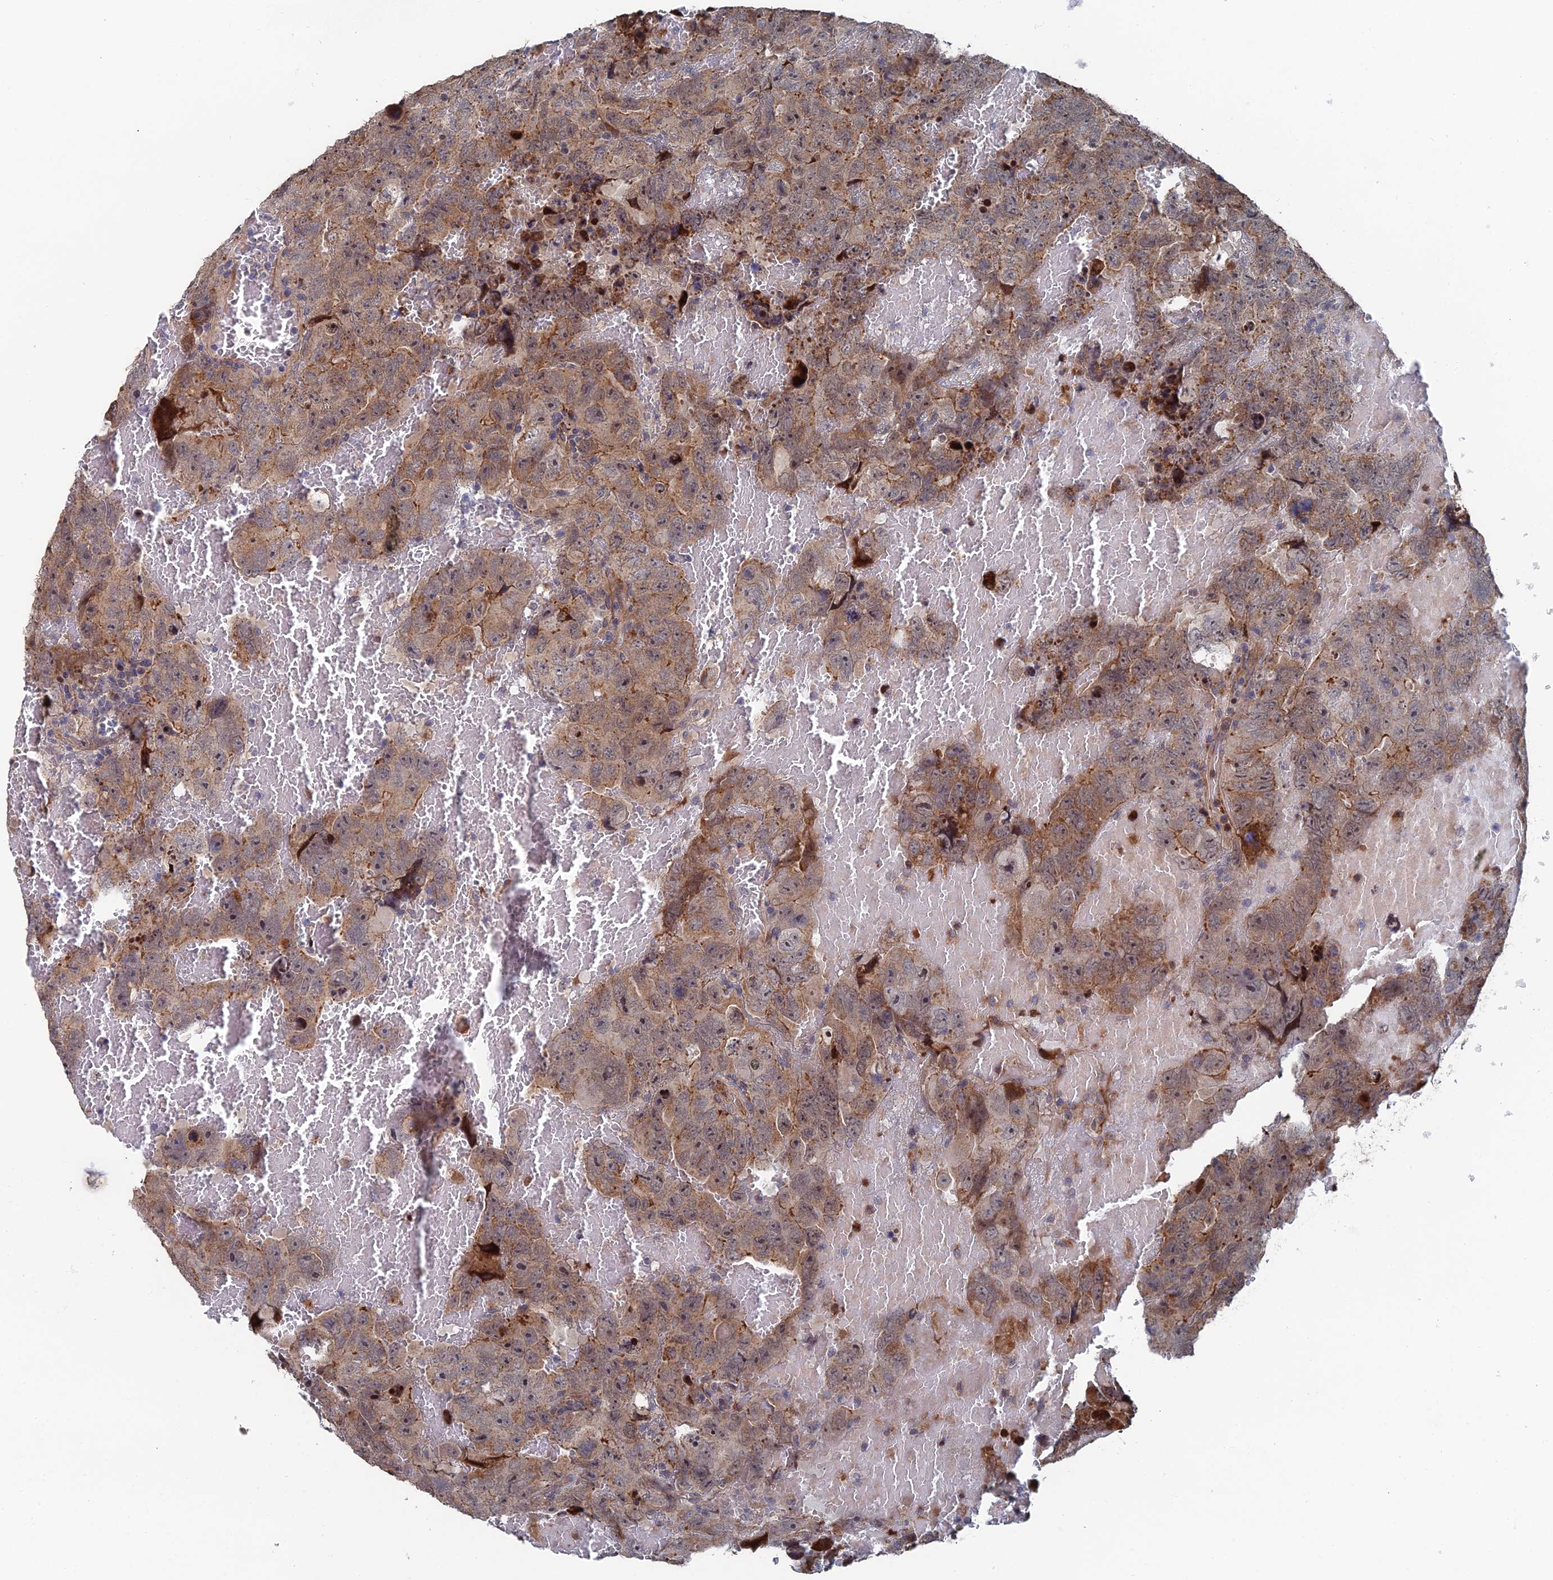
{"staining": {"intensity": "moderate", "quantity": "<25%", "location": "cytoplasmic/membranous"}, "tissue": "testis cancer", "cell_type": "Tumor cells", "image_type": "cancer", "snomed": [{"axis": "morphology", "description": "Carcinoma, Embryonal, NOS"}, {"axis": "topography", "description": "Testis"}], "caption": "Immunohistochemistry staining of embryonal carcinoma (testis), which exhibits low levels of moderate cytoplasmic/membranous expression in about <25% of tumor cells indicating moderate cytoplasmic/membranous protein positivity. The staining was performed using DAB (brown) for protein detection and nuclei were counterstained in hematoxylin (blue).", "gene": "GTF2IRD1", "patient": {"sex": "male", "age": 45}}